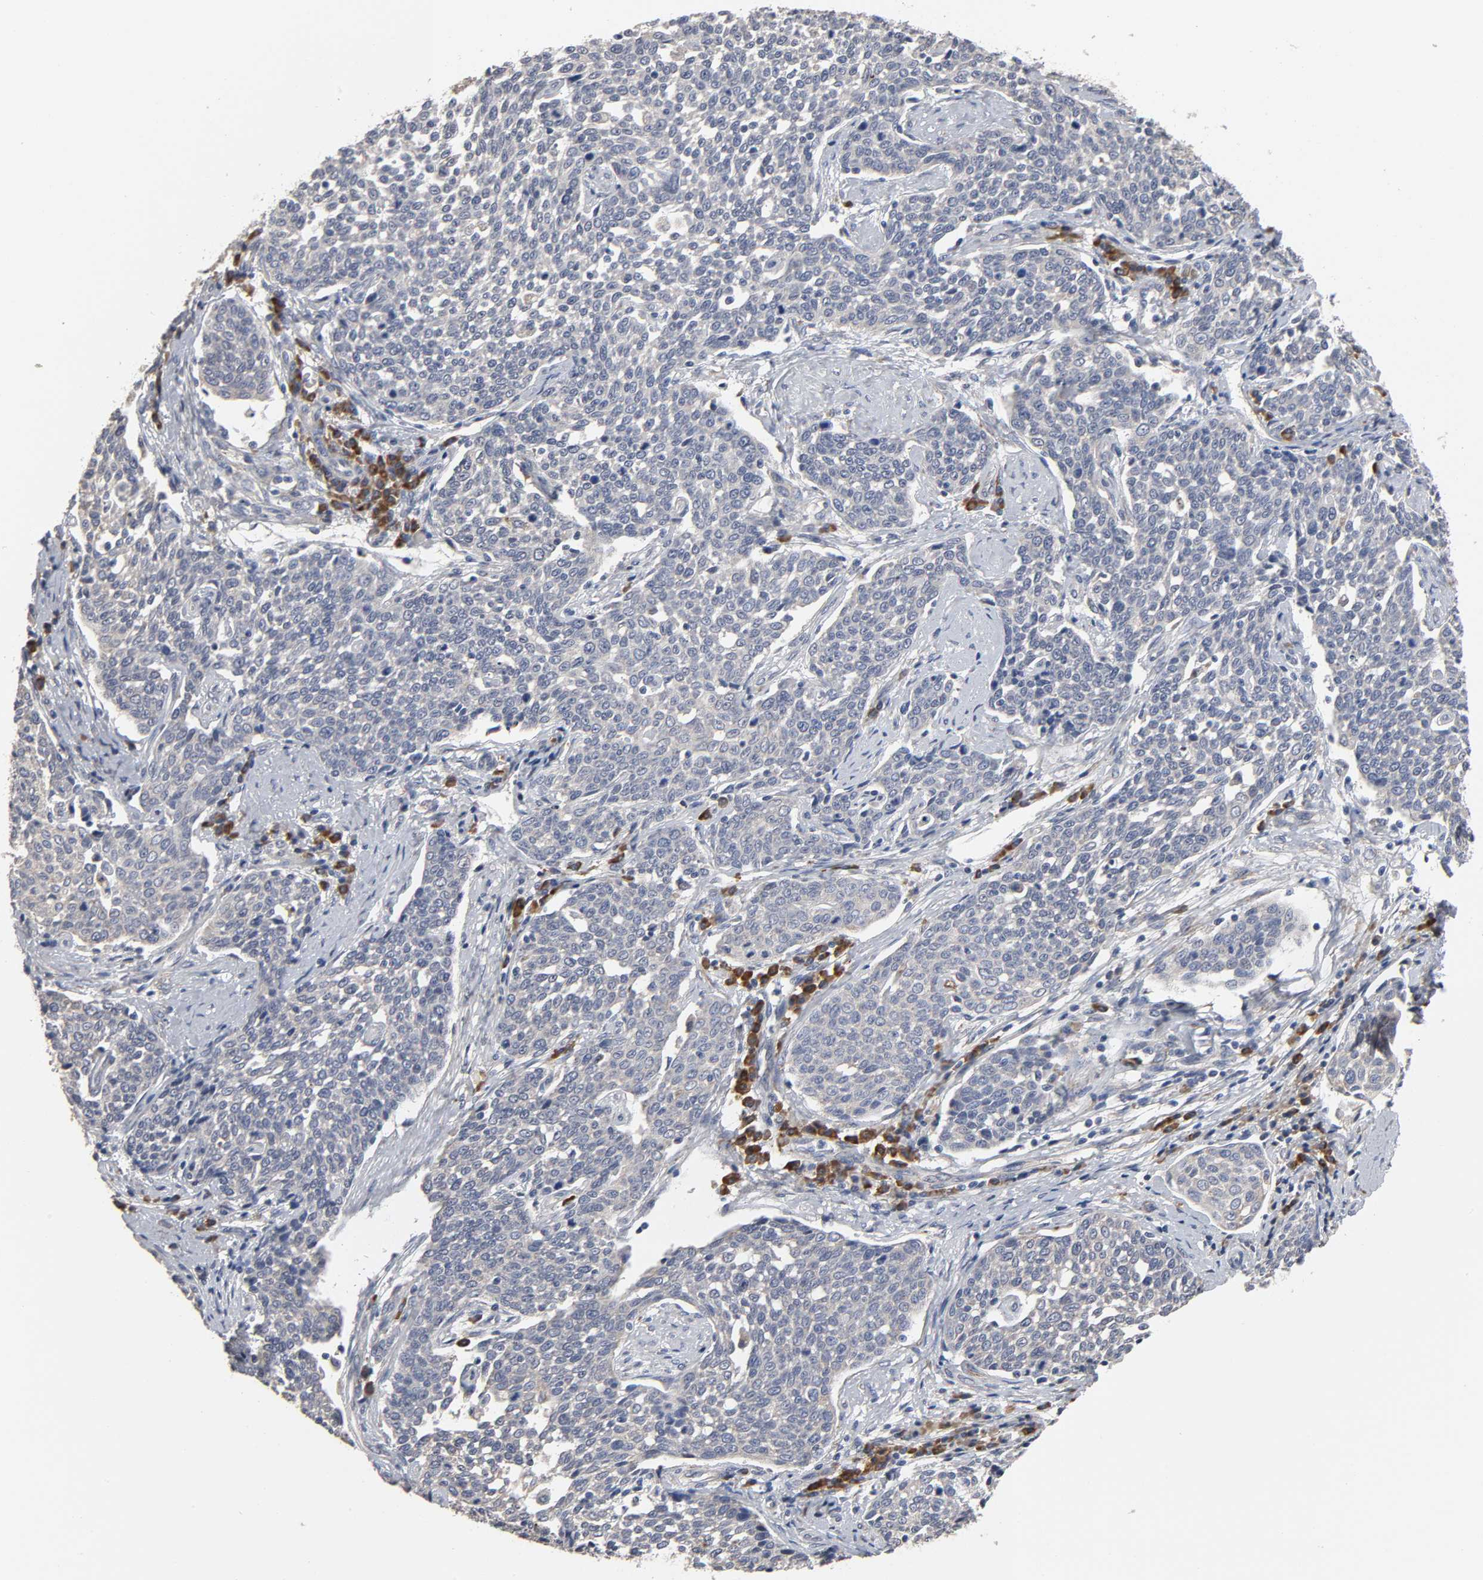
{"staining": {"intensity": "negative", "quantity": "none", "location": "none"}, "tissue": "cervical cancer", "cell_type": "Tumor cells", "image_type": "cancer", "snomed": [{"axis": "morphology", "description": "Squamous cell carcinoma, NOS"}, {"axis": "topography", "description": "Cervix"}], "caption": "Immunohistochemistry (IHC) image of human cervical cancer stained for a protein (brown), which demonstrates no staining in tumor cells. (IHC, brightfield microscopy, high magnification).", "gene": "HDLBP", "patient": {"sex": "female", "age": 34}}